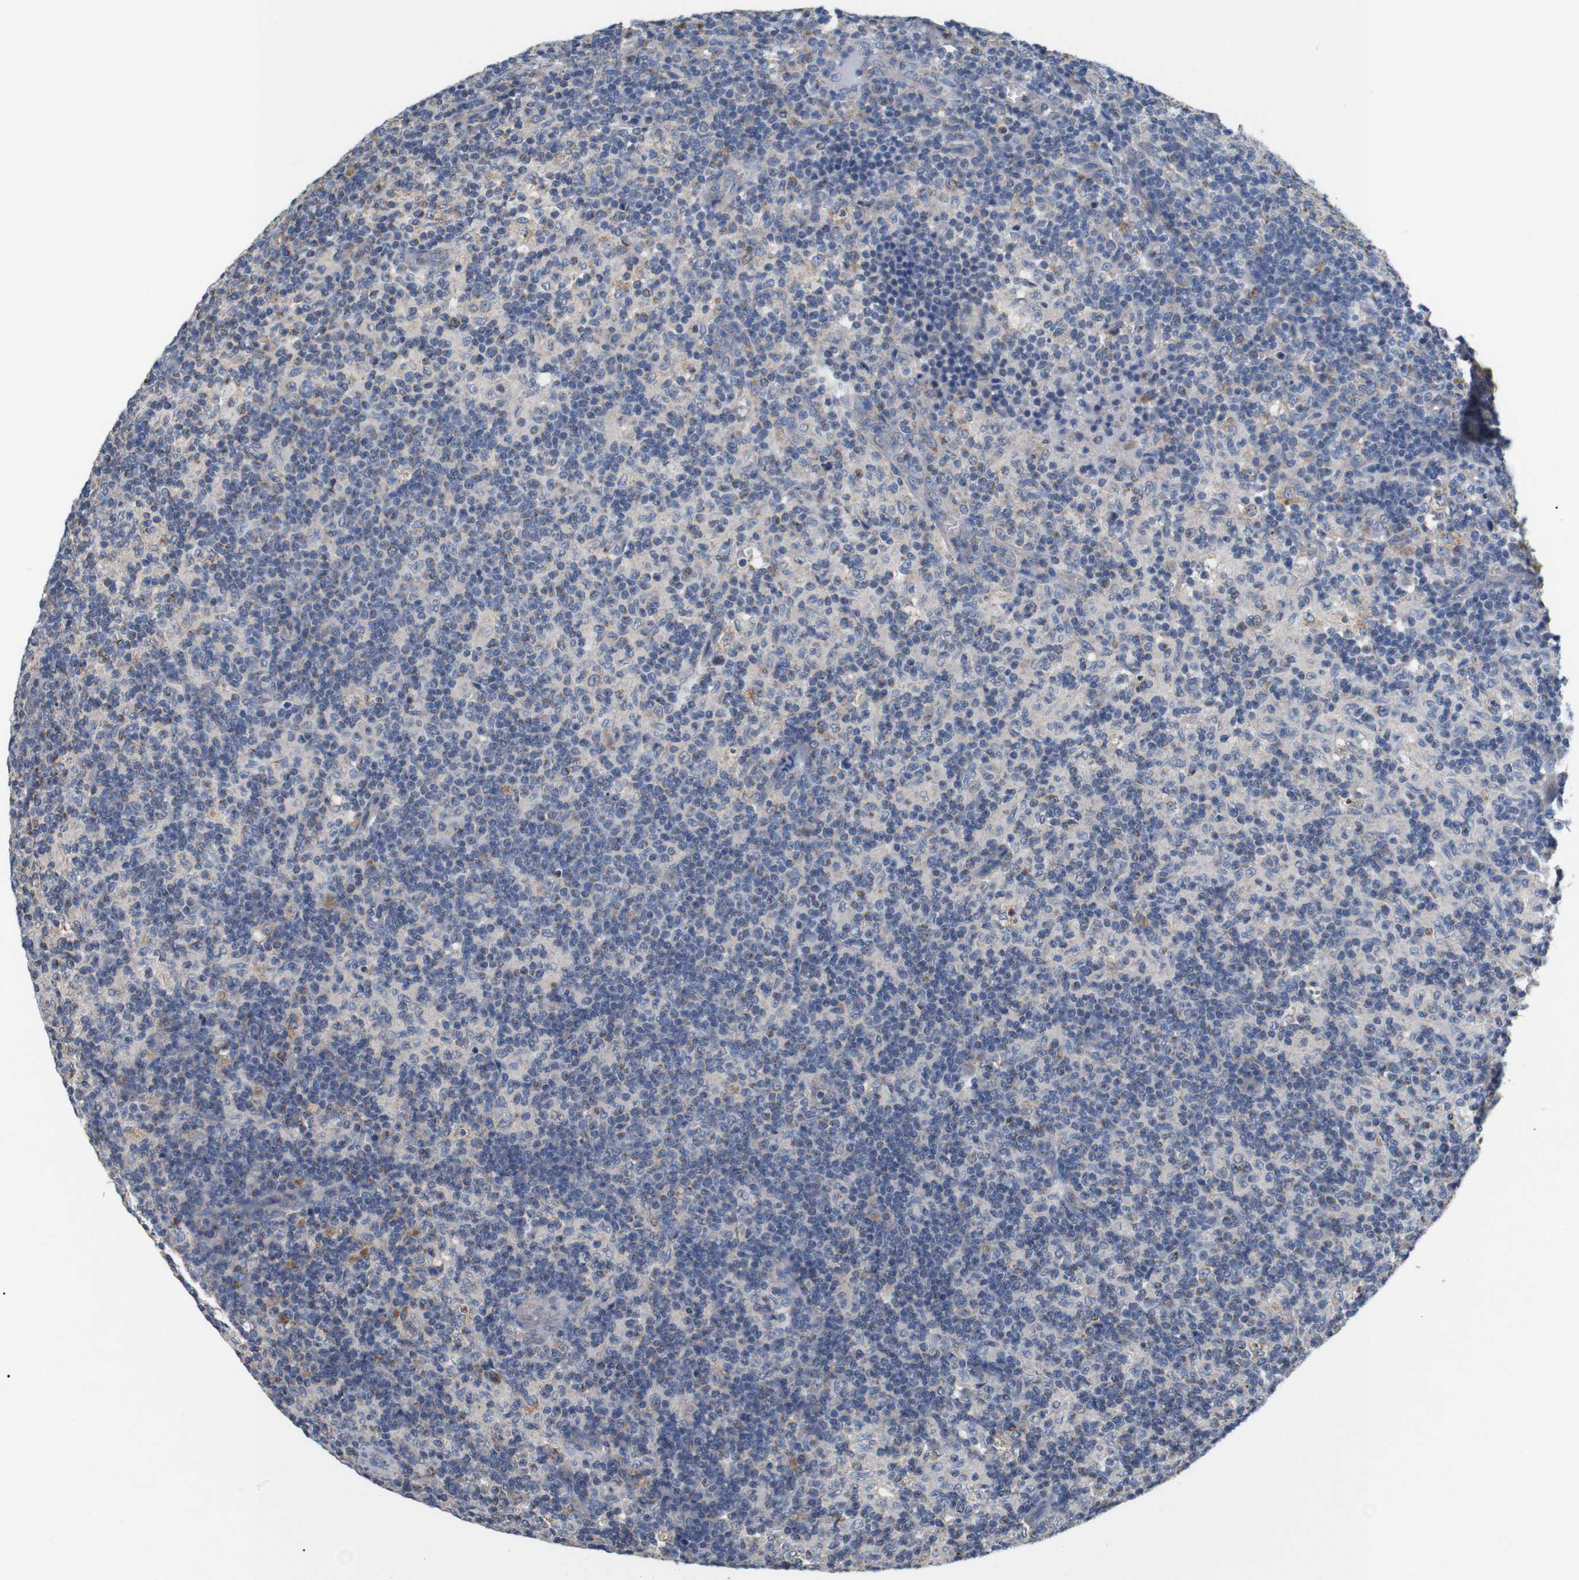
{"staining": {"intensity": "moderate", "quantity": "<25%", "location": "cytoplasmic/membranous"}, "tissue": "lymph node", "cell_type": "Germinal center cells", "image_type": "normal", "snomed": [{"axis": "morphology", "description": "Normal tissue, NOS"}, {"axis": "morphology", "description": "Inflammation, NOS"}, {"axis": "topography", "description": "Lymph node"}], "caption": "Protein staining displays moderate cytoplasmic/membranous staining in approximately <25% of germinal center cells in unremarkable lymph node.", "gene": "F2RL1", "patient": {"sex": "male", "age": 55}}